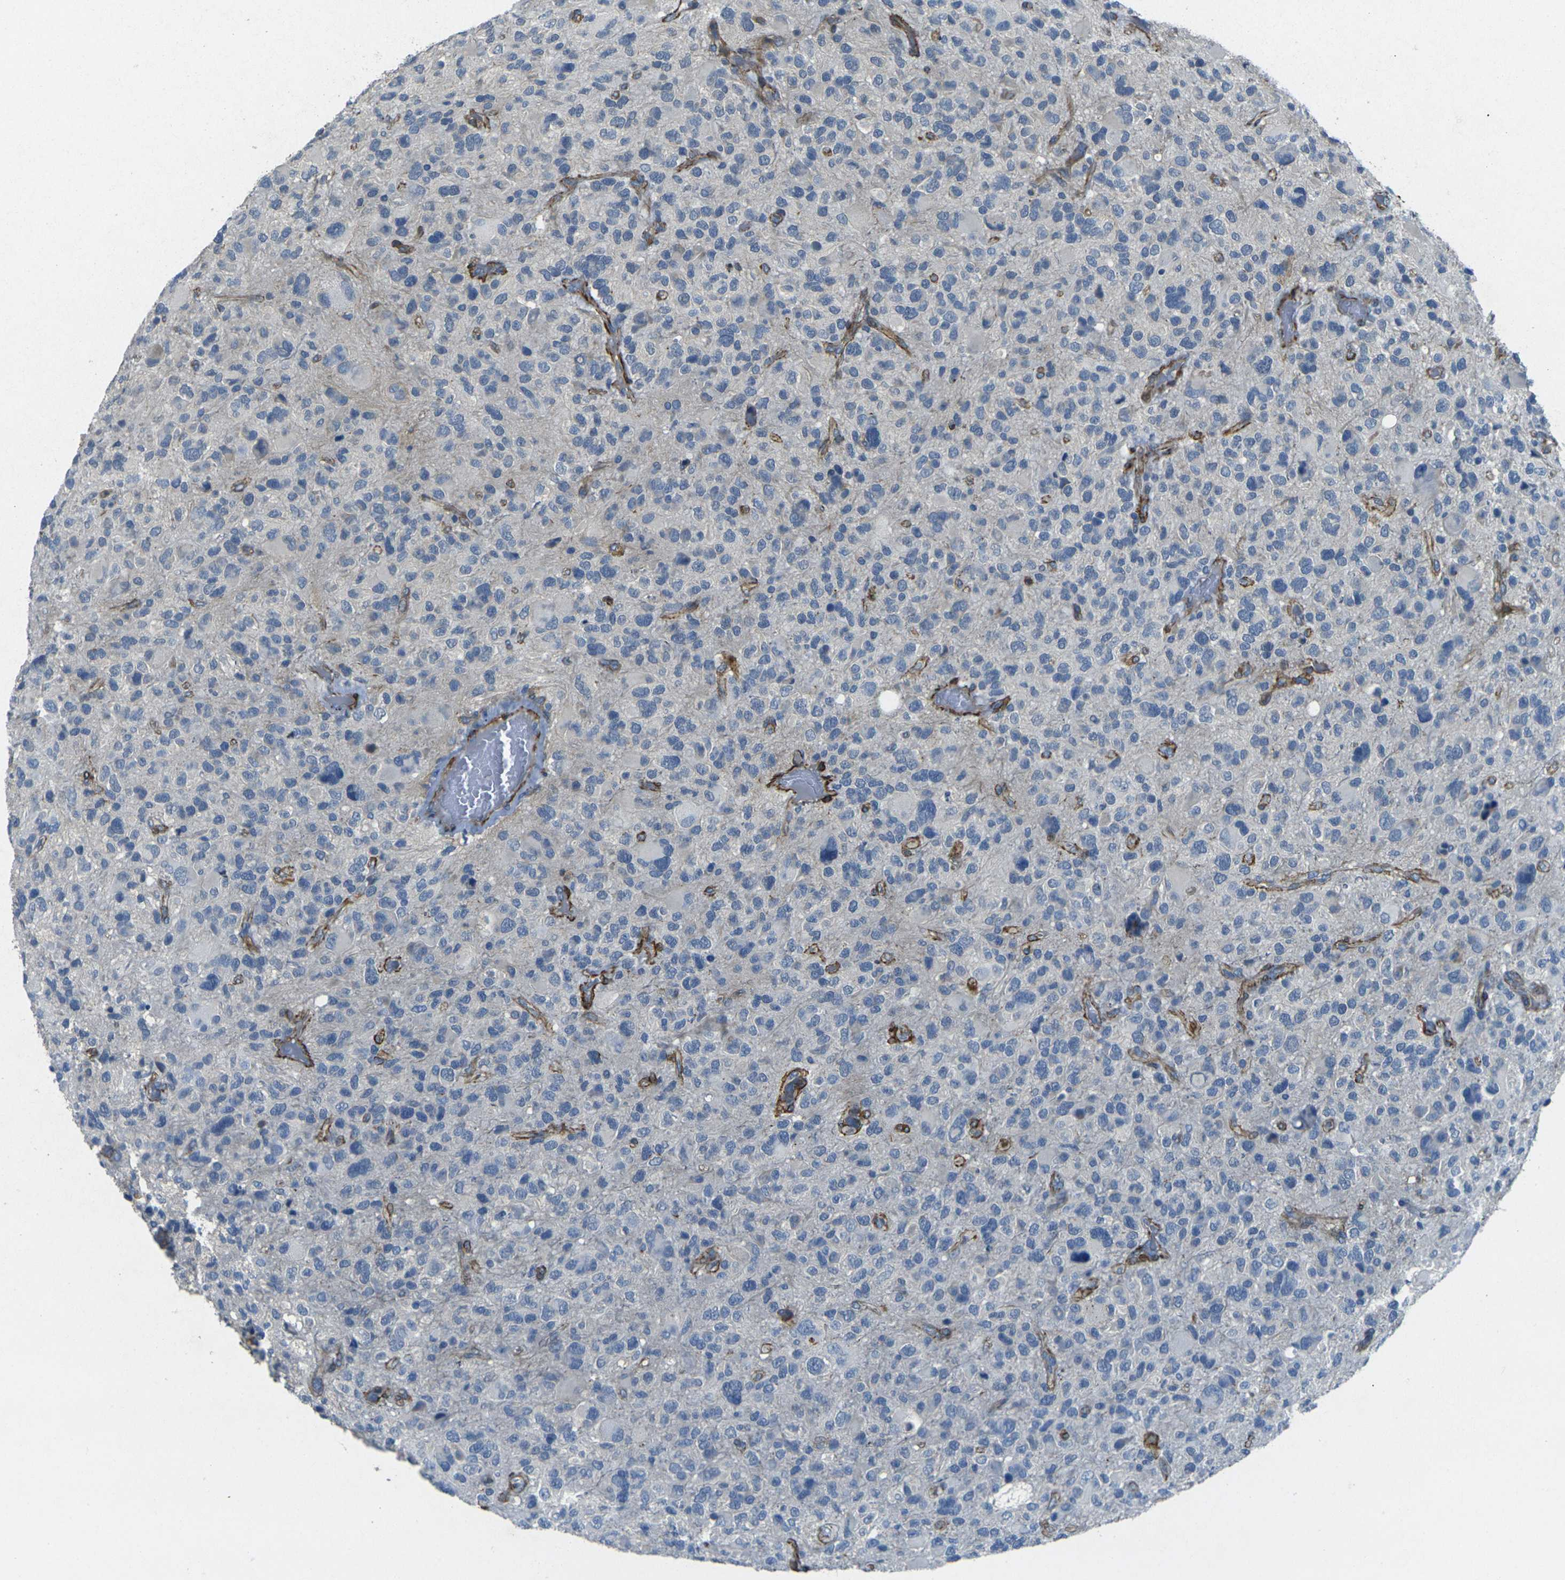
{"staining": {"intensity": "negative", "quantity": "none", "location": "none"}, "tissue": "glioma", "cell_type": "Tumor cells", "image_type": "cancer", "snomed": [{"axis": "morphology", "description": "Glioma, malignant, High grade"}, {"axis": "topography", "description": "Brain"}], "caption": "An immunohistochemistry (IHC) photomicrograph of malignant glioma (high-grade) is shown. There is no staining in tumor cells of malignant glioma (high-grade).", "gene": "EPHA7", "patient": {"sex": "male", "age": 48}}